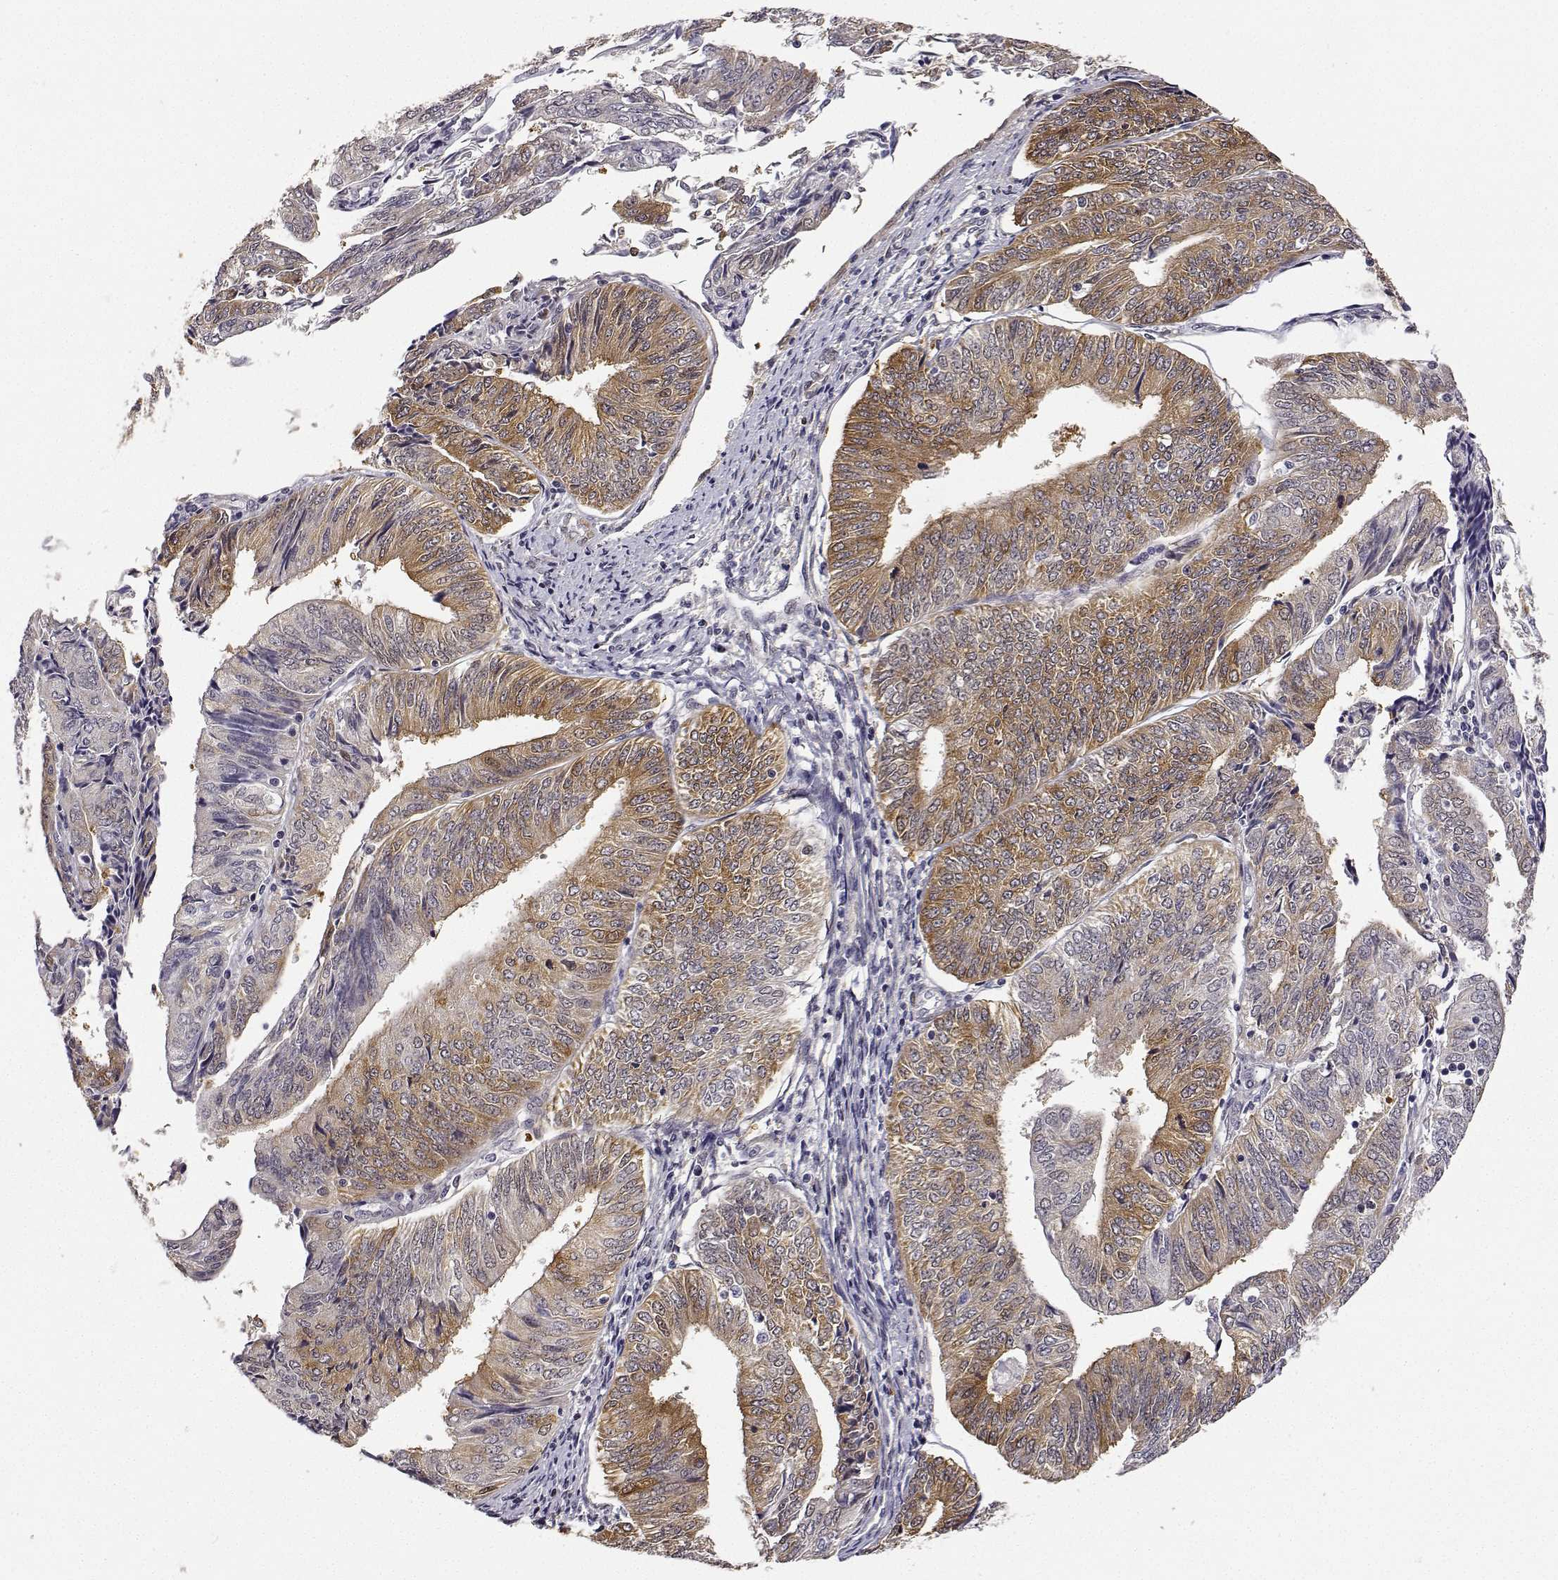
{"staining": {"intensity": "moderate", "quantity": "25%-75%", "location": "cytoplasmic/membranous"}, "tissue": "endometrial cancer", "cell_type": "Tumor cells", "image_type": "cancer", "snomed": [{"axis": "morphology", "description": "Adenocarcinoma, NOS"}, {"axis": "topography", "description": "Endometrium"}], "caption": "DAB immunohistochemical staining of human endometrial adenocarcinoma reveals moderate cytoplasmic/membranous protein positivity in about 25%-75% of tumor cells.", "gene": "PHGDH", "patient": {"sex": "female", "age": 58}}